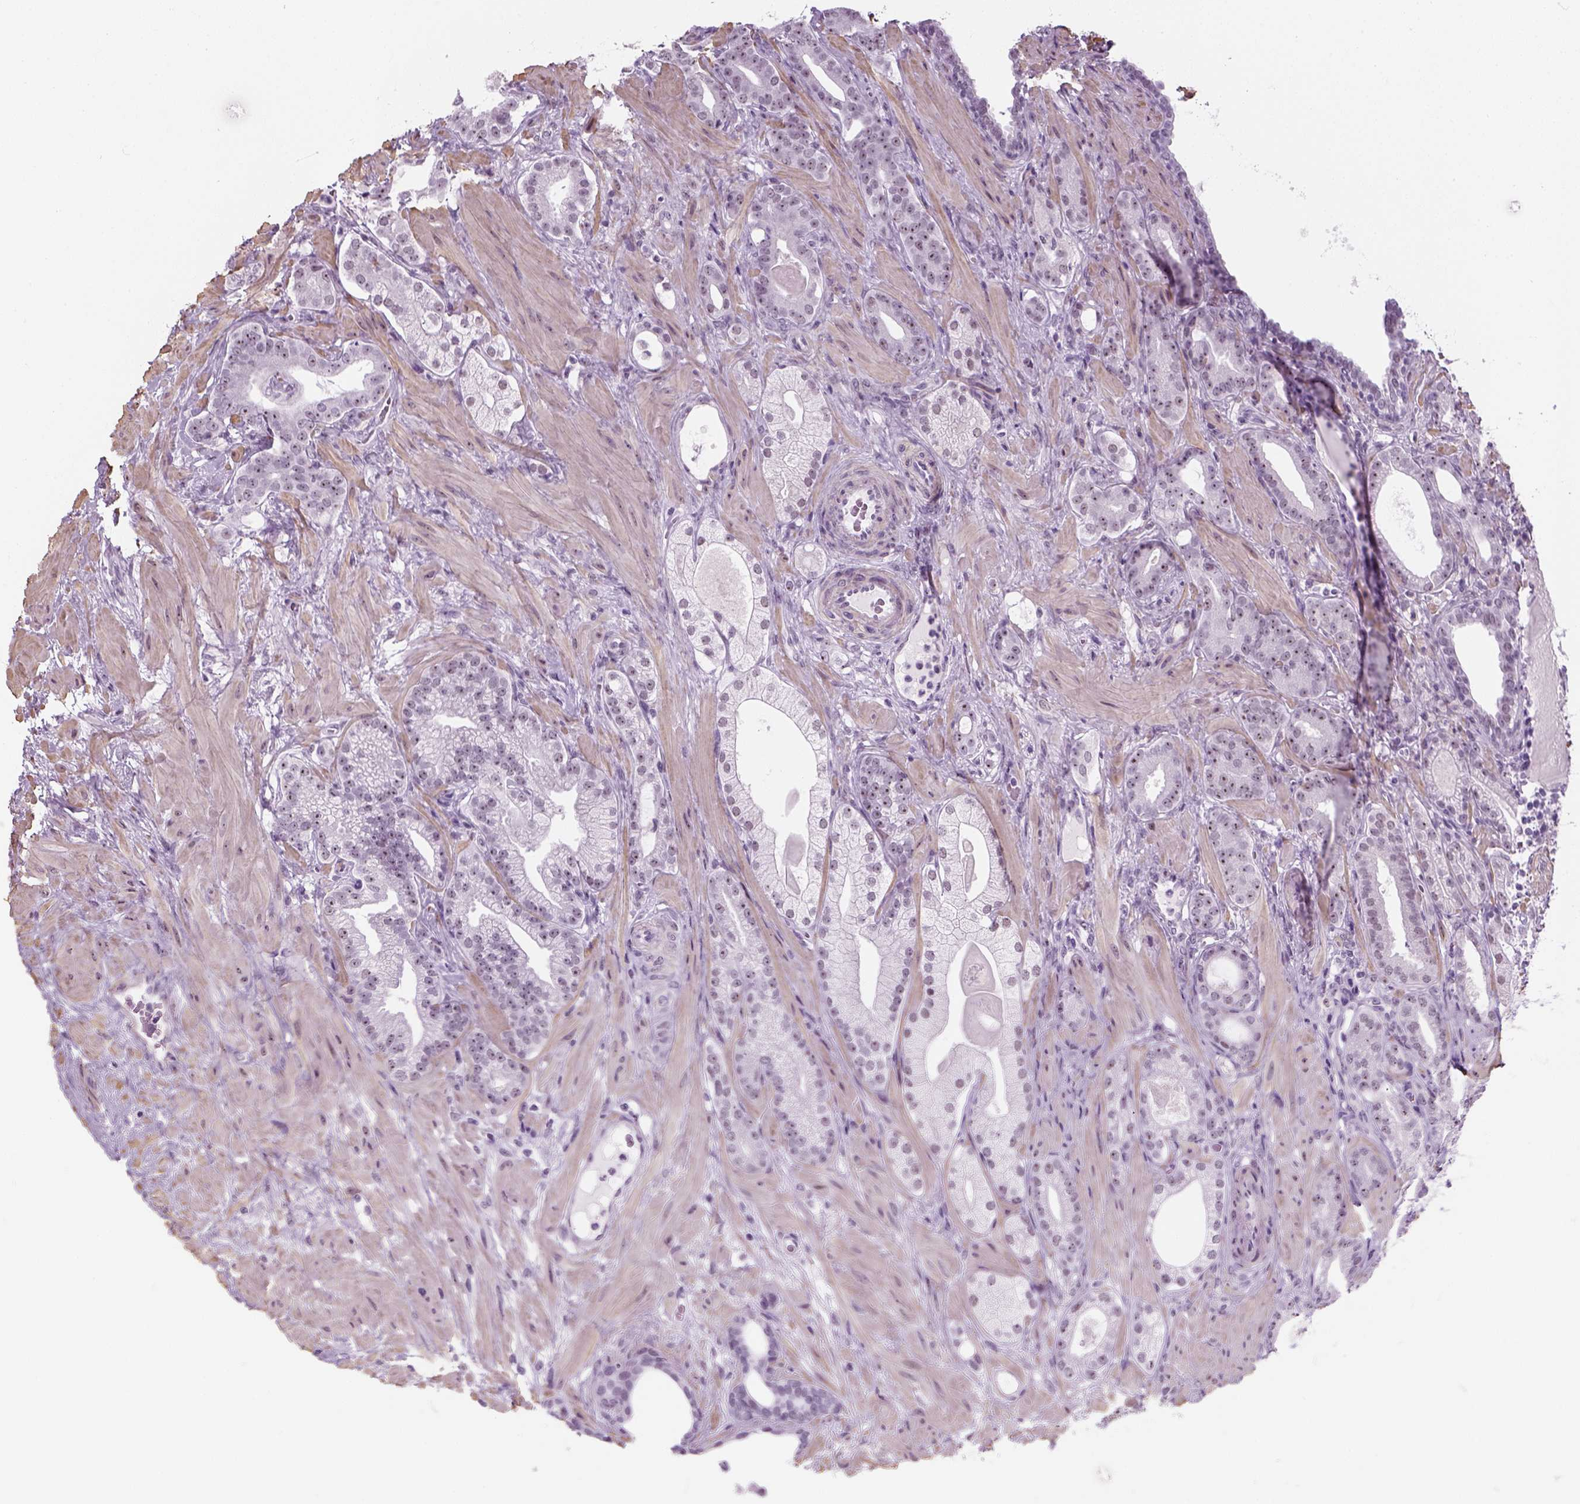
{"staining": {"intensity": "moderate", "quantity": "25%-75%", "location": "nuclear"}, "tissue": "prostate cancer", "cell_type": "Tumor cells", "image_type": "cancer", "snomed": [{"axis": "morphology", "description": "Adenocarcinoma, Low grade"}, {"axis": "topography", "description": "Prostate"}], "caption": "Immunohistochemistry of prostate cancer reveals medium levels of moderate nuclear positivity in about 25%-75% of tumor cells.", "gene": "ZNF865", "patient": {"sex": "male", "age": 57}}